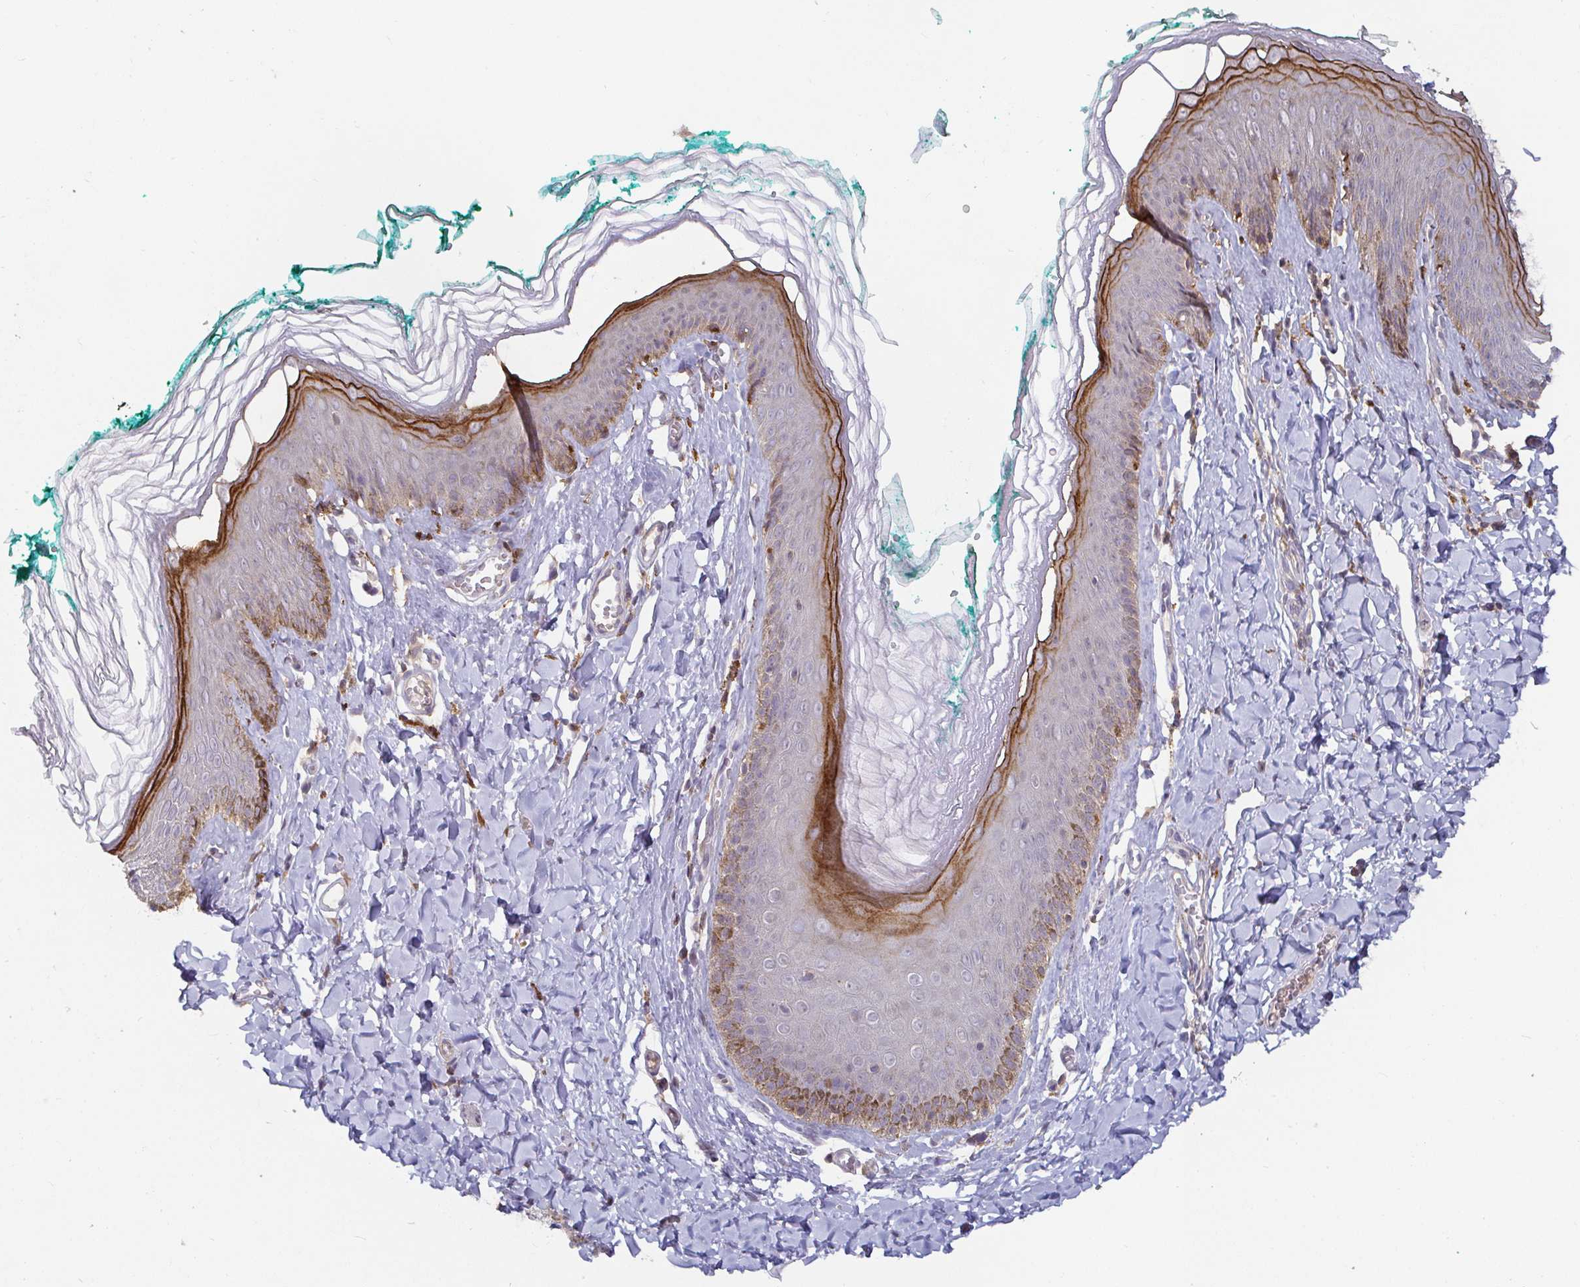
{"staining": {"intensity": "moderate", "quantity": "<25%", "location": "cytoplasmic/membranous"}, "tissue": "skin", "cell_type": "Epidermal cells", "image_type": "normal", "snomed": [{"axis": "morphology", "description": "Normal tissue, NOS"}, {"axis": "topography", "description": "Vulva"}, {"axis": "topography", "description": "Peripheral nerve tissue"}], "caption": "Approximately <25% of epidermal cells in benign skin demonstrate moderate cytoplasmic/membranous protein positivity as visualized by brown immunohistochemical staining.", "gene": "CDH18", "patient": {"sex": "female", "age": 66}}